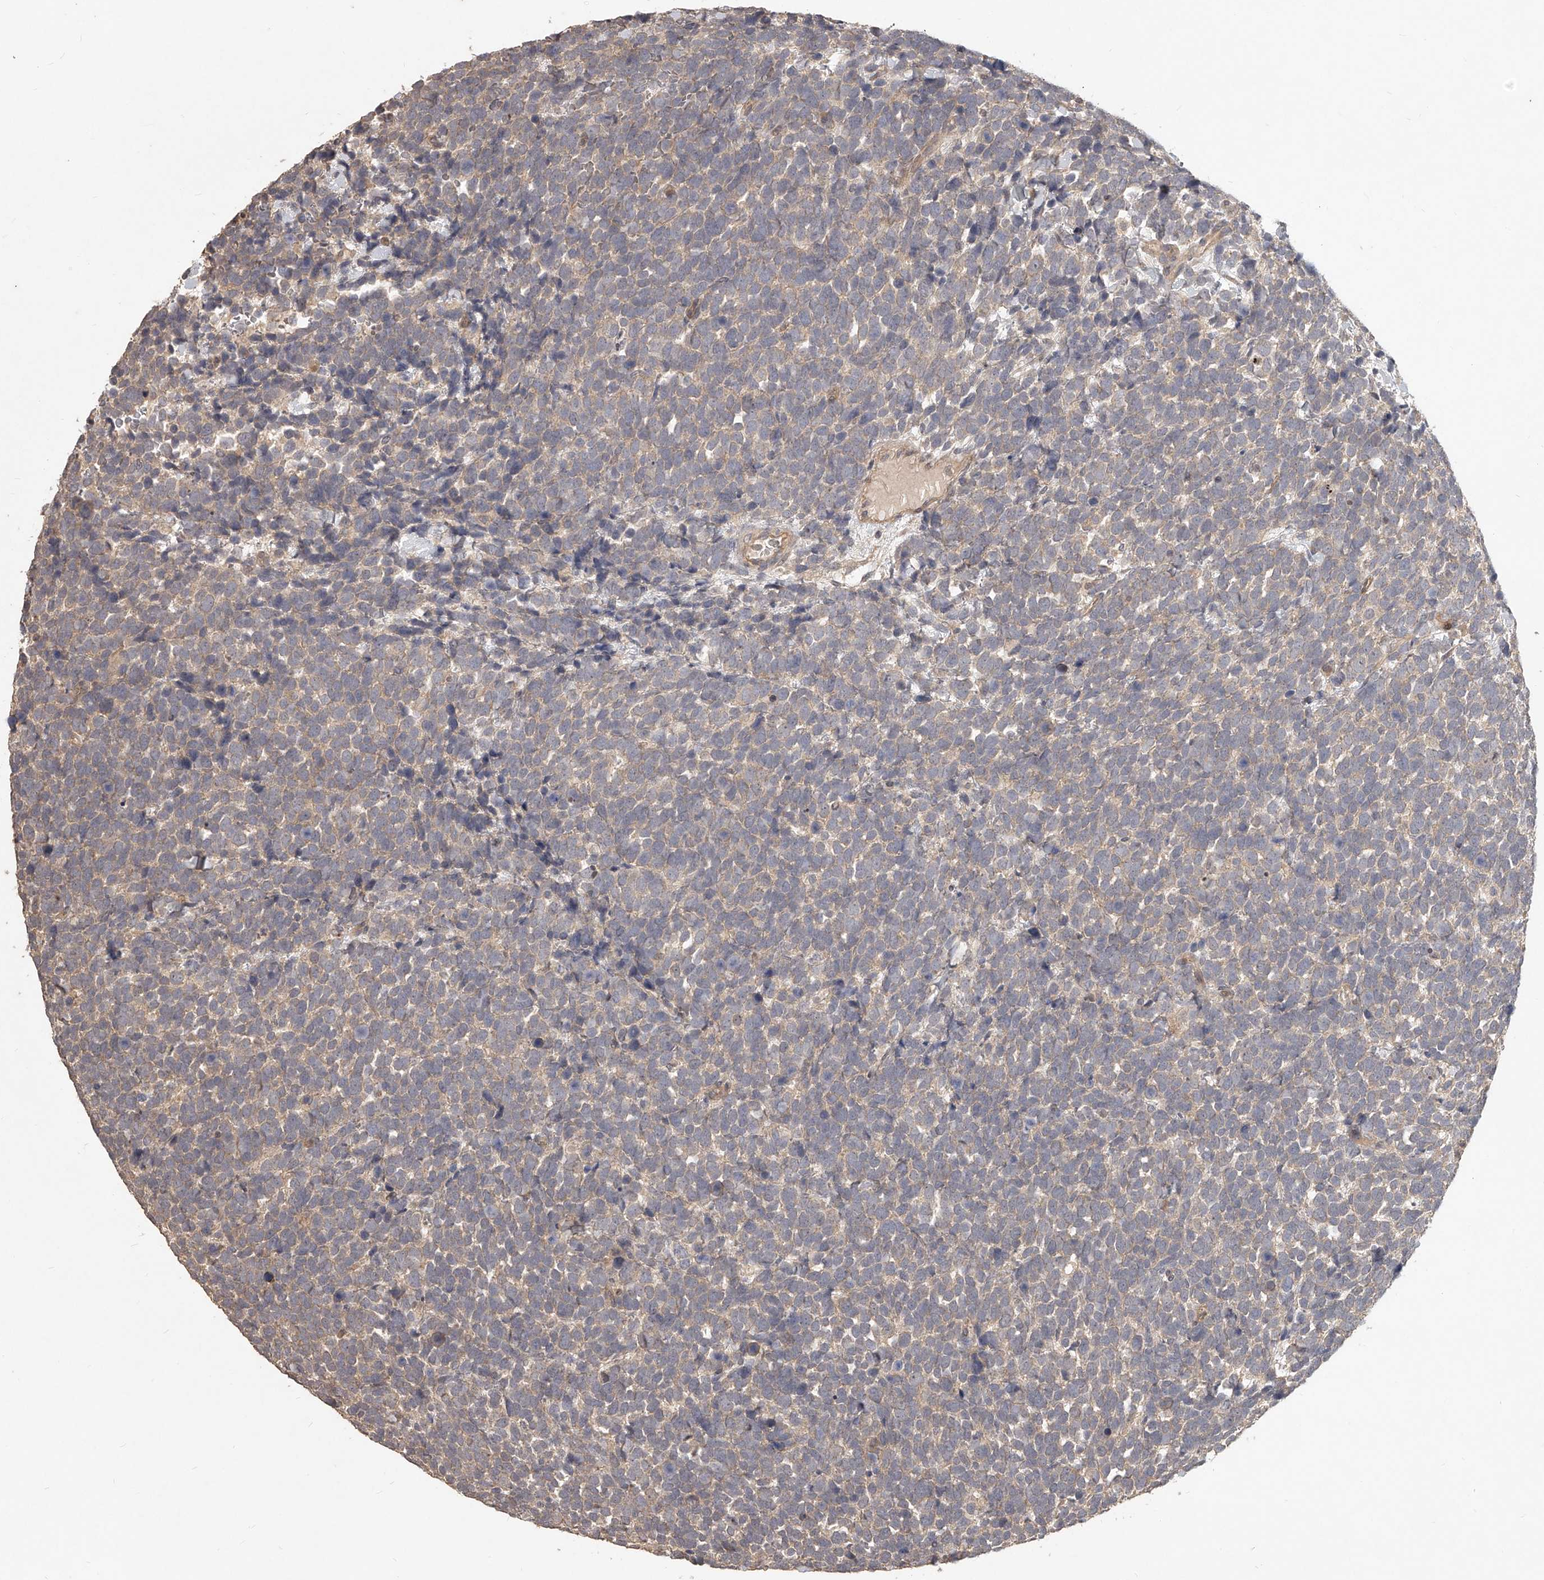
{"staining": {"intensity": "weak", "quantity": "<25%", "location": "cytoplasmic/membranous"}, "tissue": "urothelial cancer", "cell_type": "Tumor cells", "image_type": "cancer", "snomed": [{"axis": "morphology", "description": "Urothelial carcinoma, High grade"}, {"axis": "topography", "description": "Urinary bladder"}], "caption": "Immunohistochemistry (IHC) photomicrograph of human high-grade urothelial carcinoma stained for a protein (brown), which shows no expression in tumor cells.", "gene": "SLC37A1", "patient": {"sex": "female", "age": 82}}